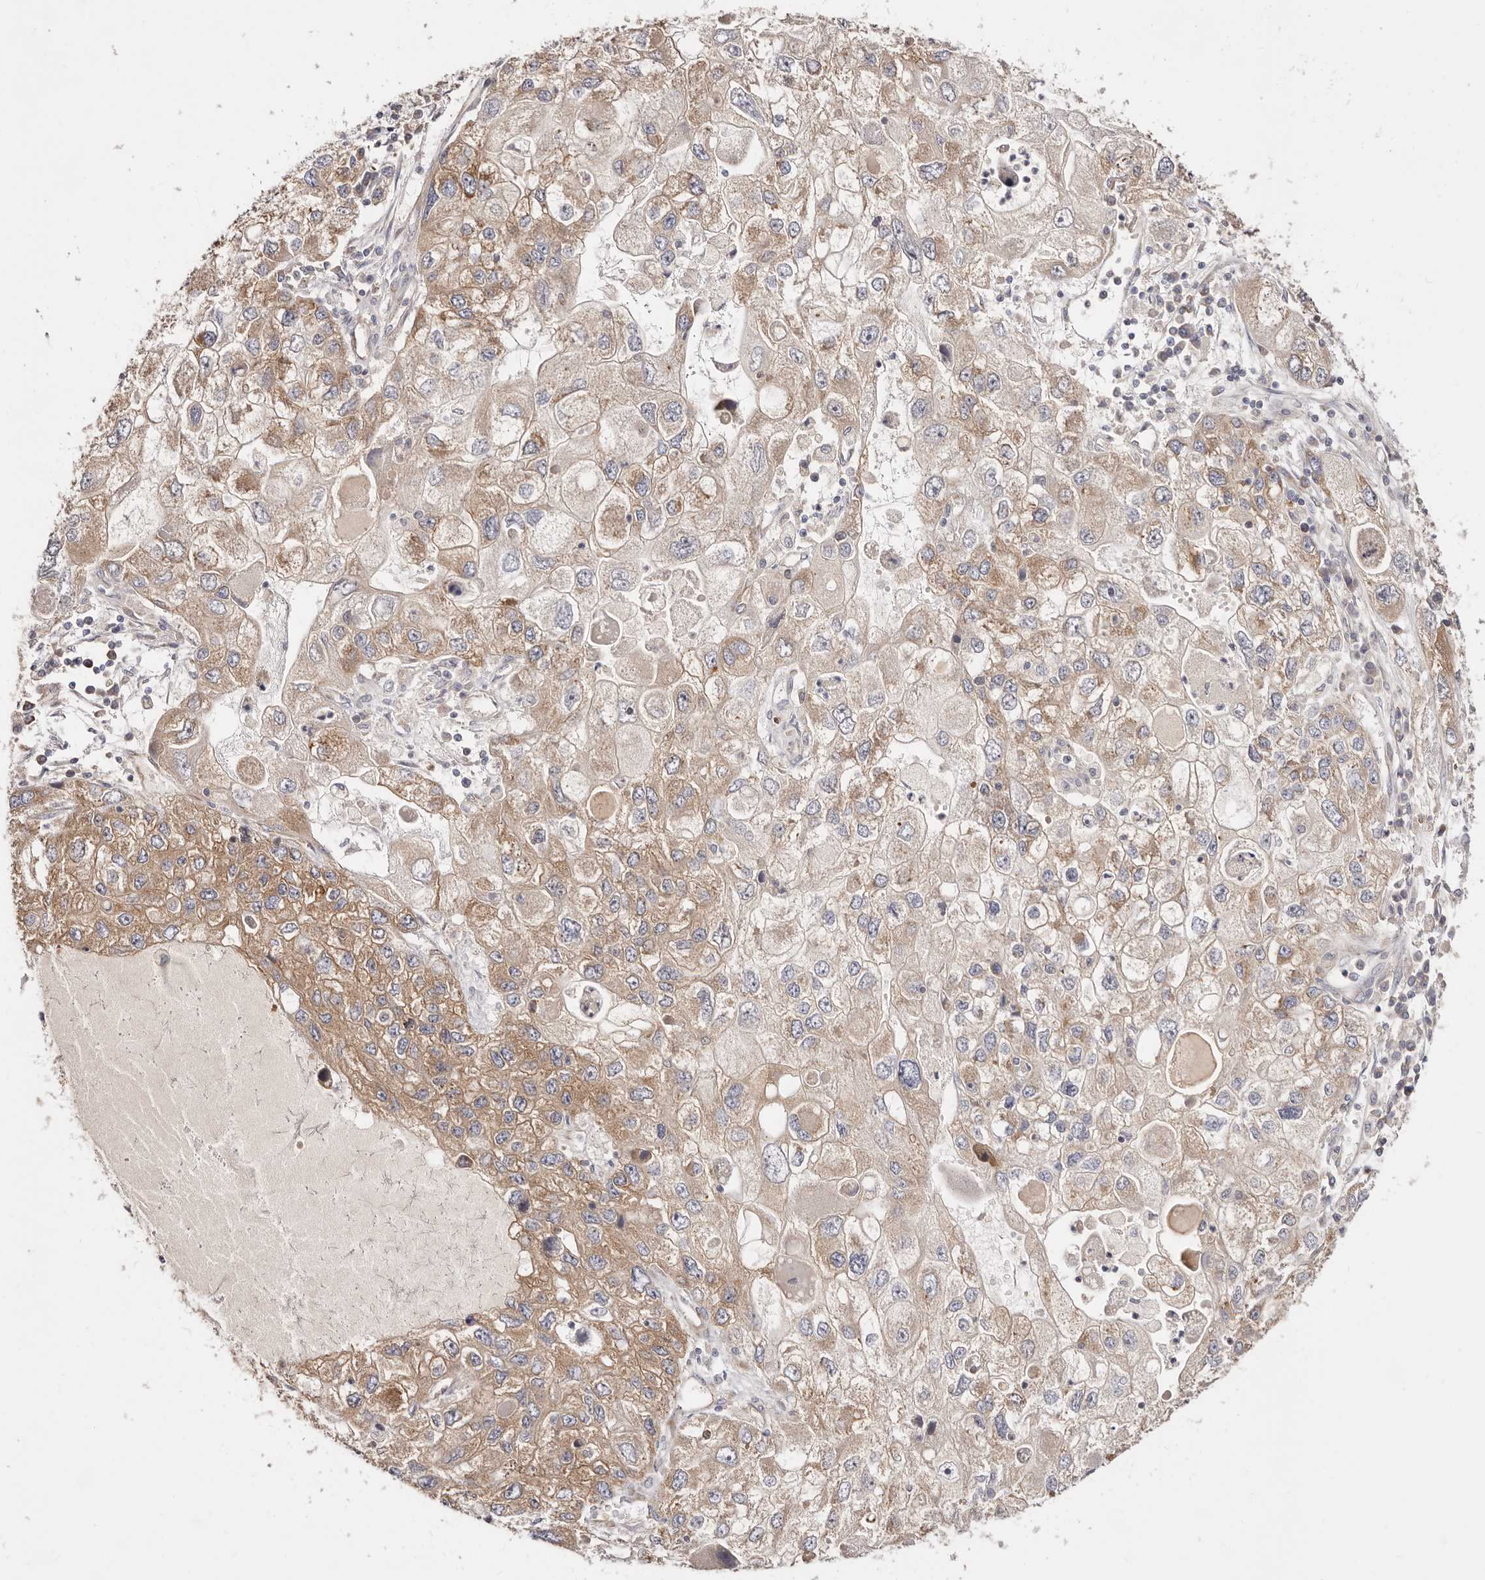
{"staining": {"intensity": "moderate", "quantity": ">75%", "location": "cytoplasmic/membranous"}, "tissue": "endometrial cancer", "cell_type": "Tumor cells", "image_type": "cancer", "snomed": [{"axis": "morphology", "description": "Adenocarcinoma, NOS"}, {"axis": "topography", "description": "Endometrium"}], "caption": "Protein expression analysis of human endometrial cancer reveals moderate cytoplasmic/membranous staining in about >75% of tumor cells.", "gene": "GNA13", "patient": {"sex": "female", "age": 49}}